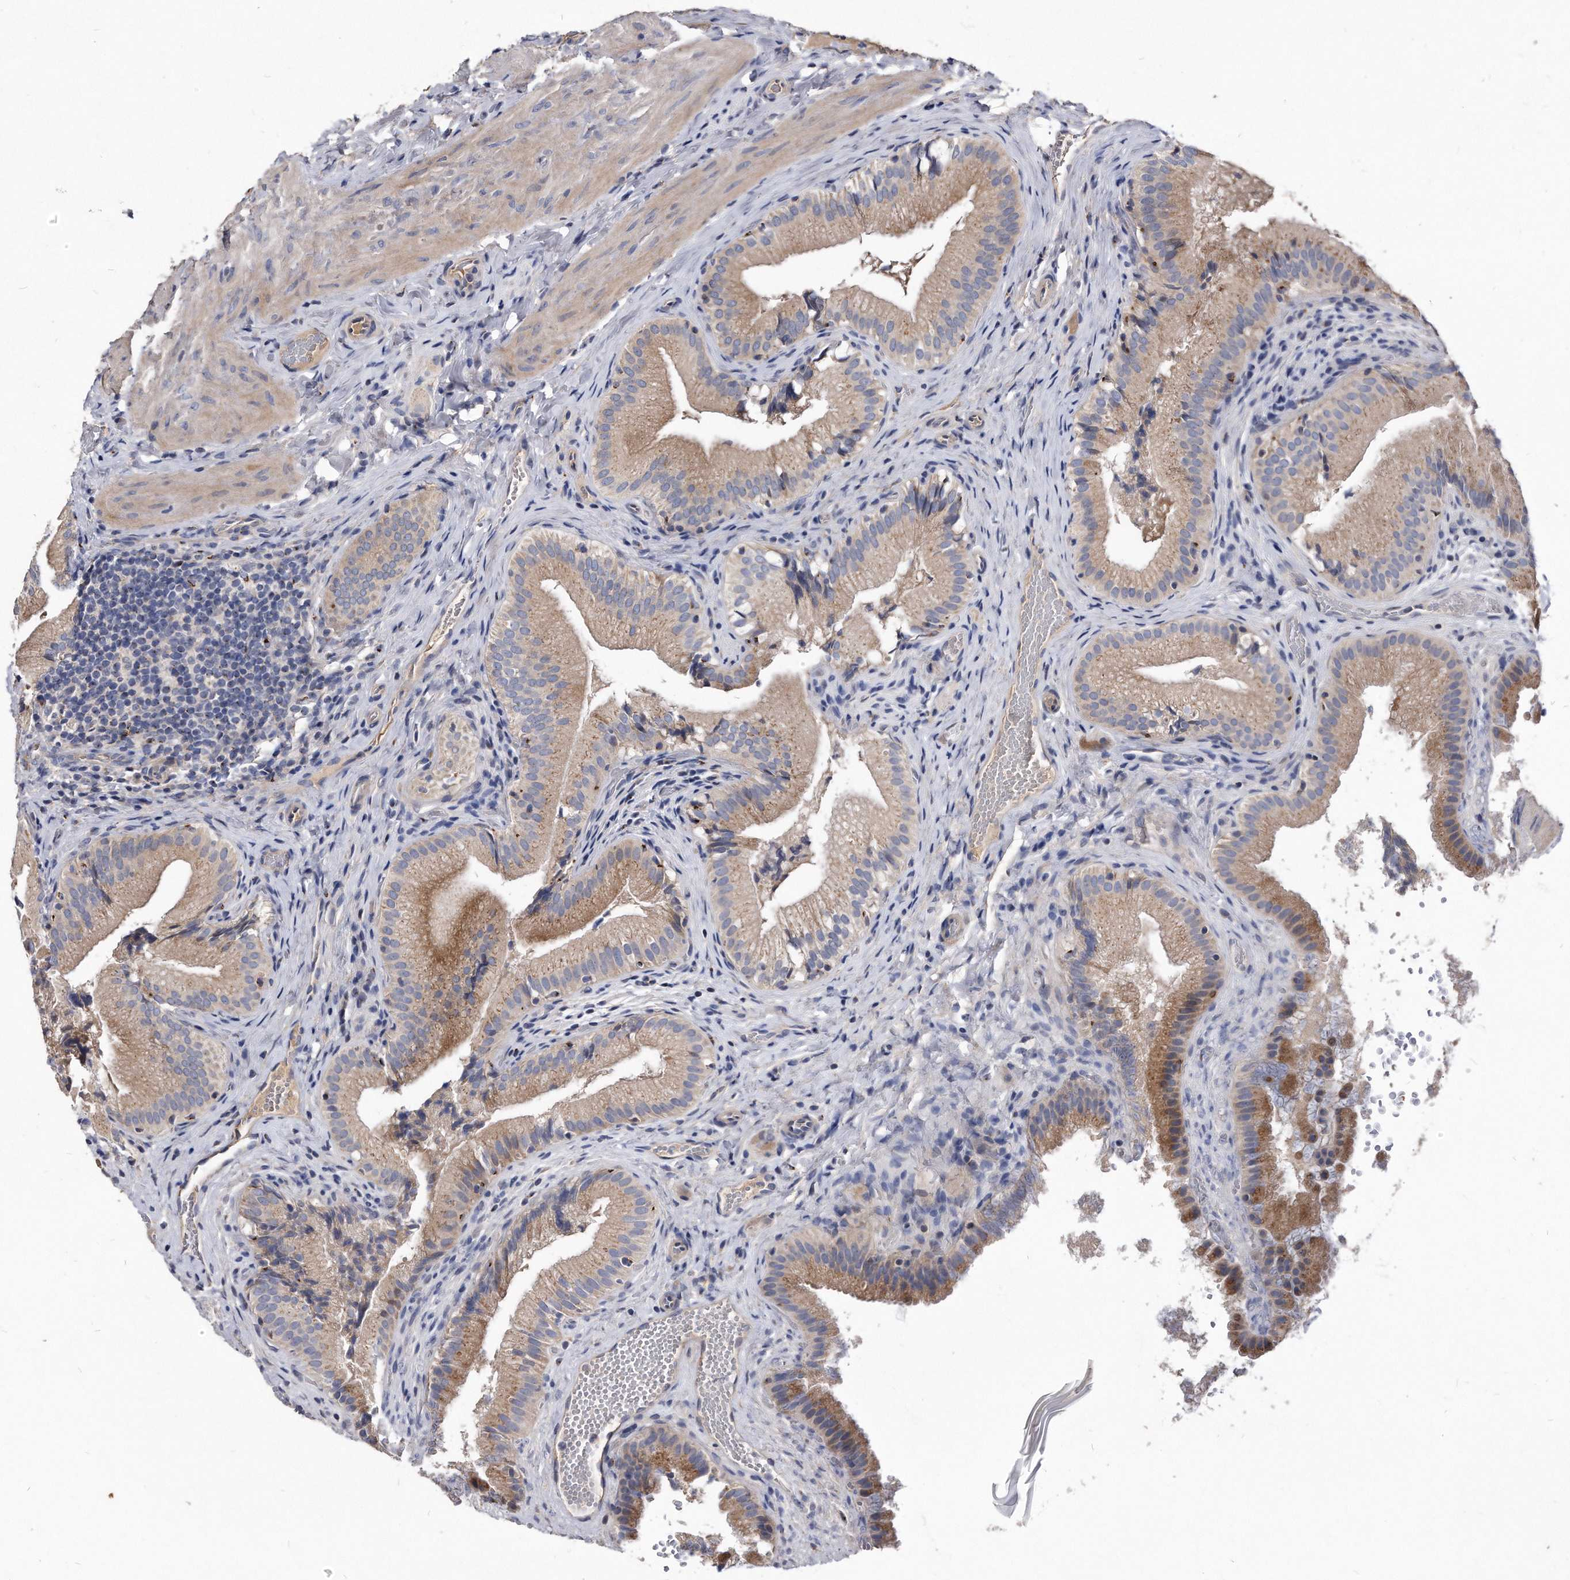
{"staining": {"intensity": "moderate", "quantity": "25%-75%", "location": "cytoplasmic/membranous"}, "tissue": "gallbladder", "cell_type": "Glandular cells", "image_type": "normal", "snomed": [{"axis": "morphology", "description": "Normal tissue, NOS"}, {"axis": "topography", "description": "Gallbladder"}], "caption": "This is an image of immunohistochemistry (IHC) staining of benign gallbladder, which shows moderate positivity in the cytoplasmic/membranous of glandular cells.", "gene": "MGAT4A", "patient": {"sex": "female", "age": 30}}